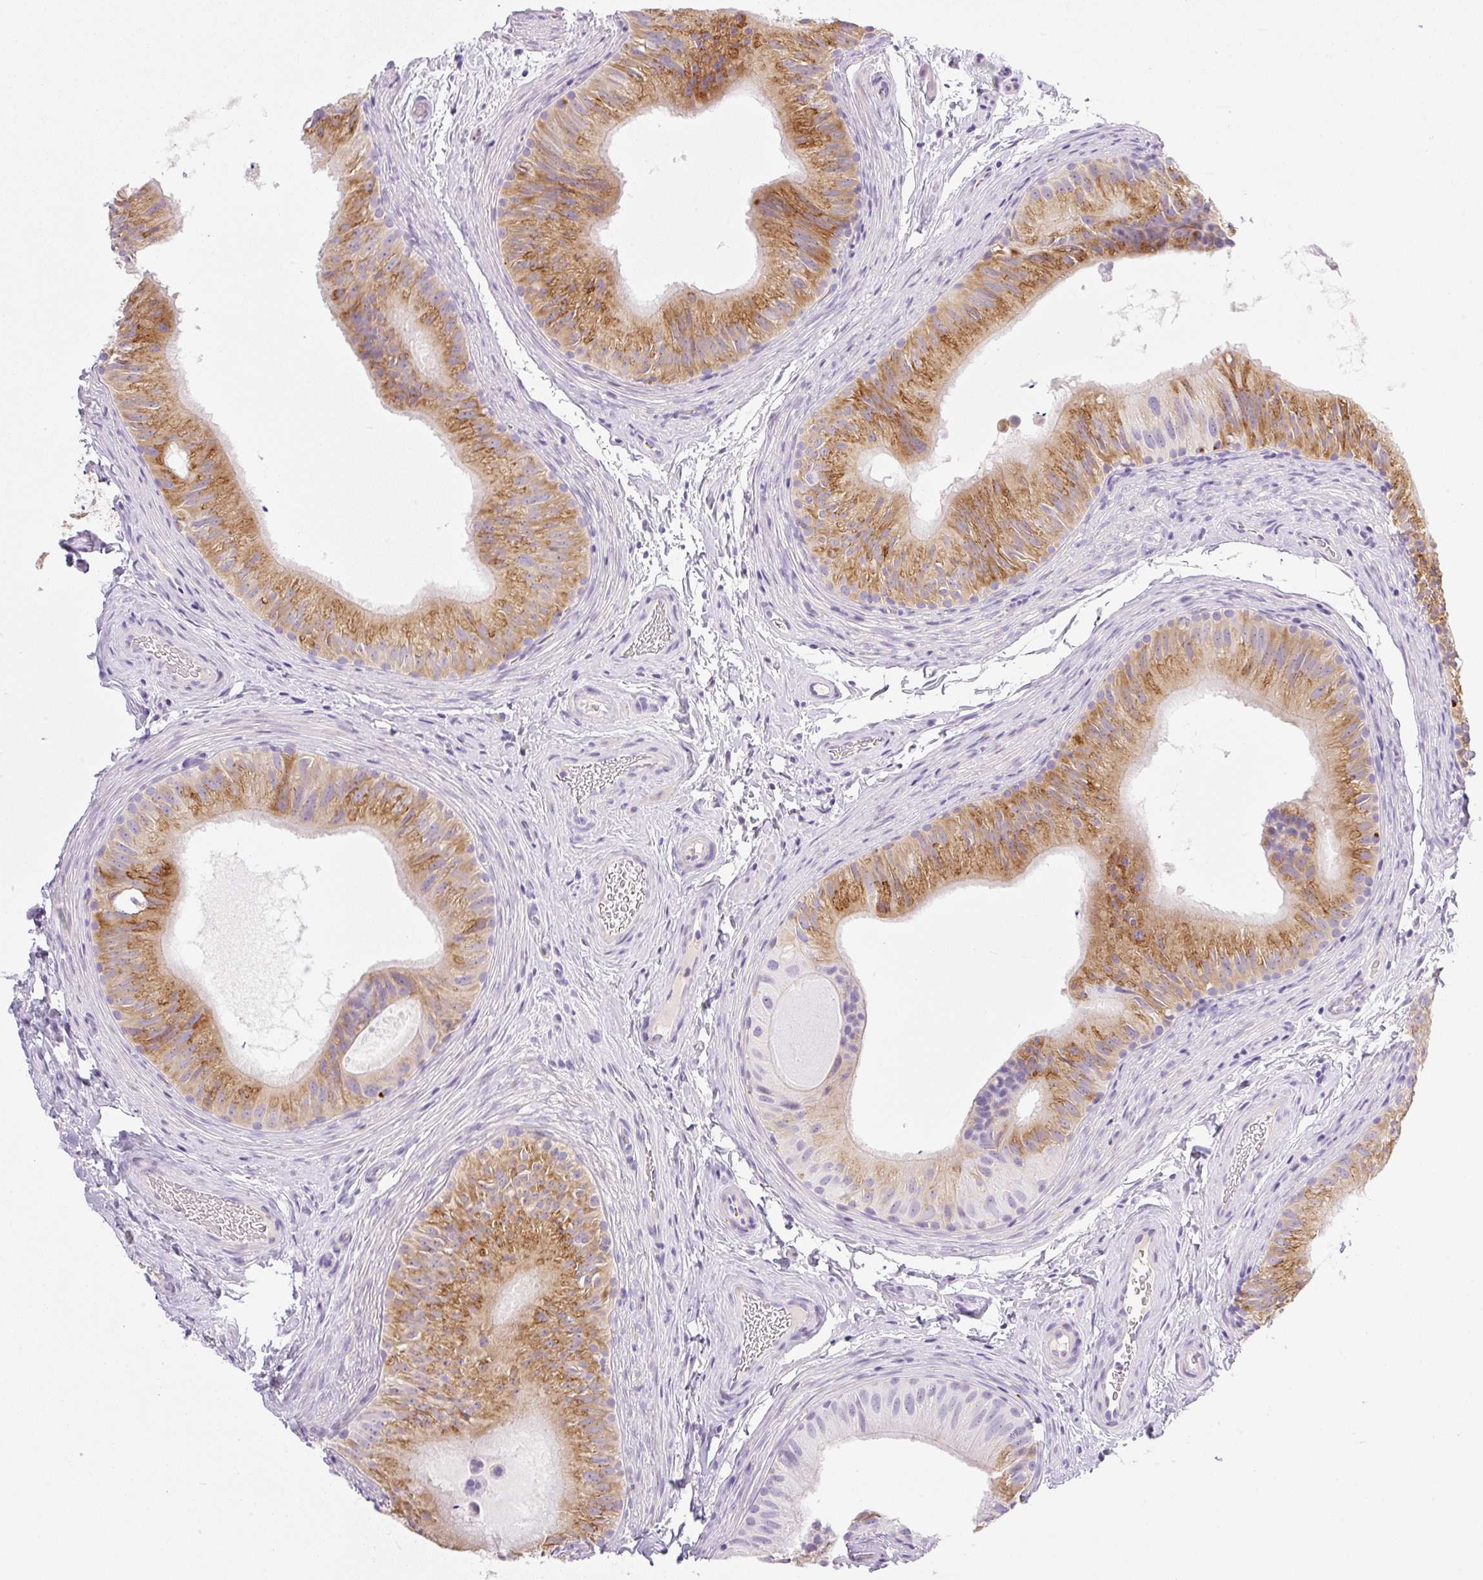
{"staining": {"intensity": "moderate", "quantity": ">75%", "location": "cytoplasmic/membranous"}, "tissue": "epididymis", "cell_type": "Glandular cells", "image_type": "normal", "snomed": [{"axis": "morphology", "description": "Normal tissue, NOS"}, {"axis": "topography", "description": "Epididymis"}], "caption": "Glandular cells reveal moderate cytoplasmic/membranous expression in approximately >75% of cells in normal epididymis. The protein of interest is stained brown, and the nuclei are stained in blue (DAB (3,3'-diaminobenzidine) IHC with brightfield microscopy, high magnification).", "gene": "MIA2", "patient": {"sex": "male", "age": 24}}